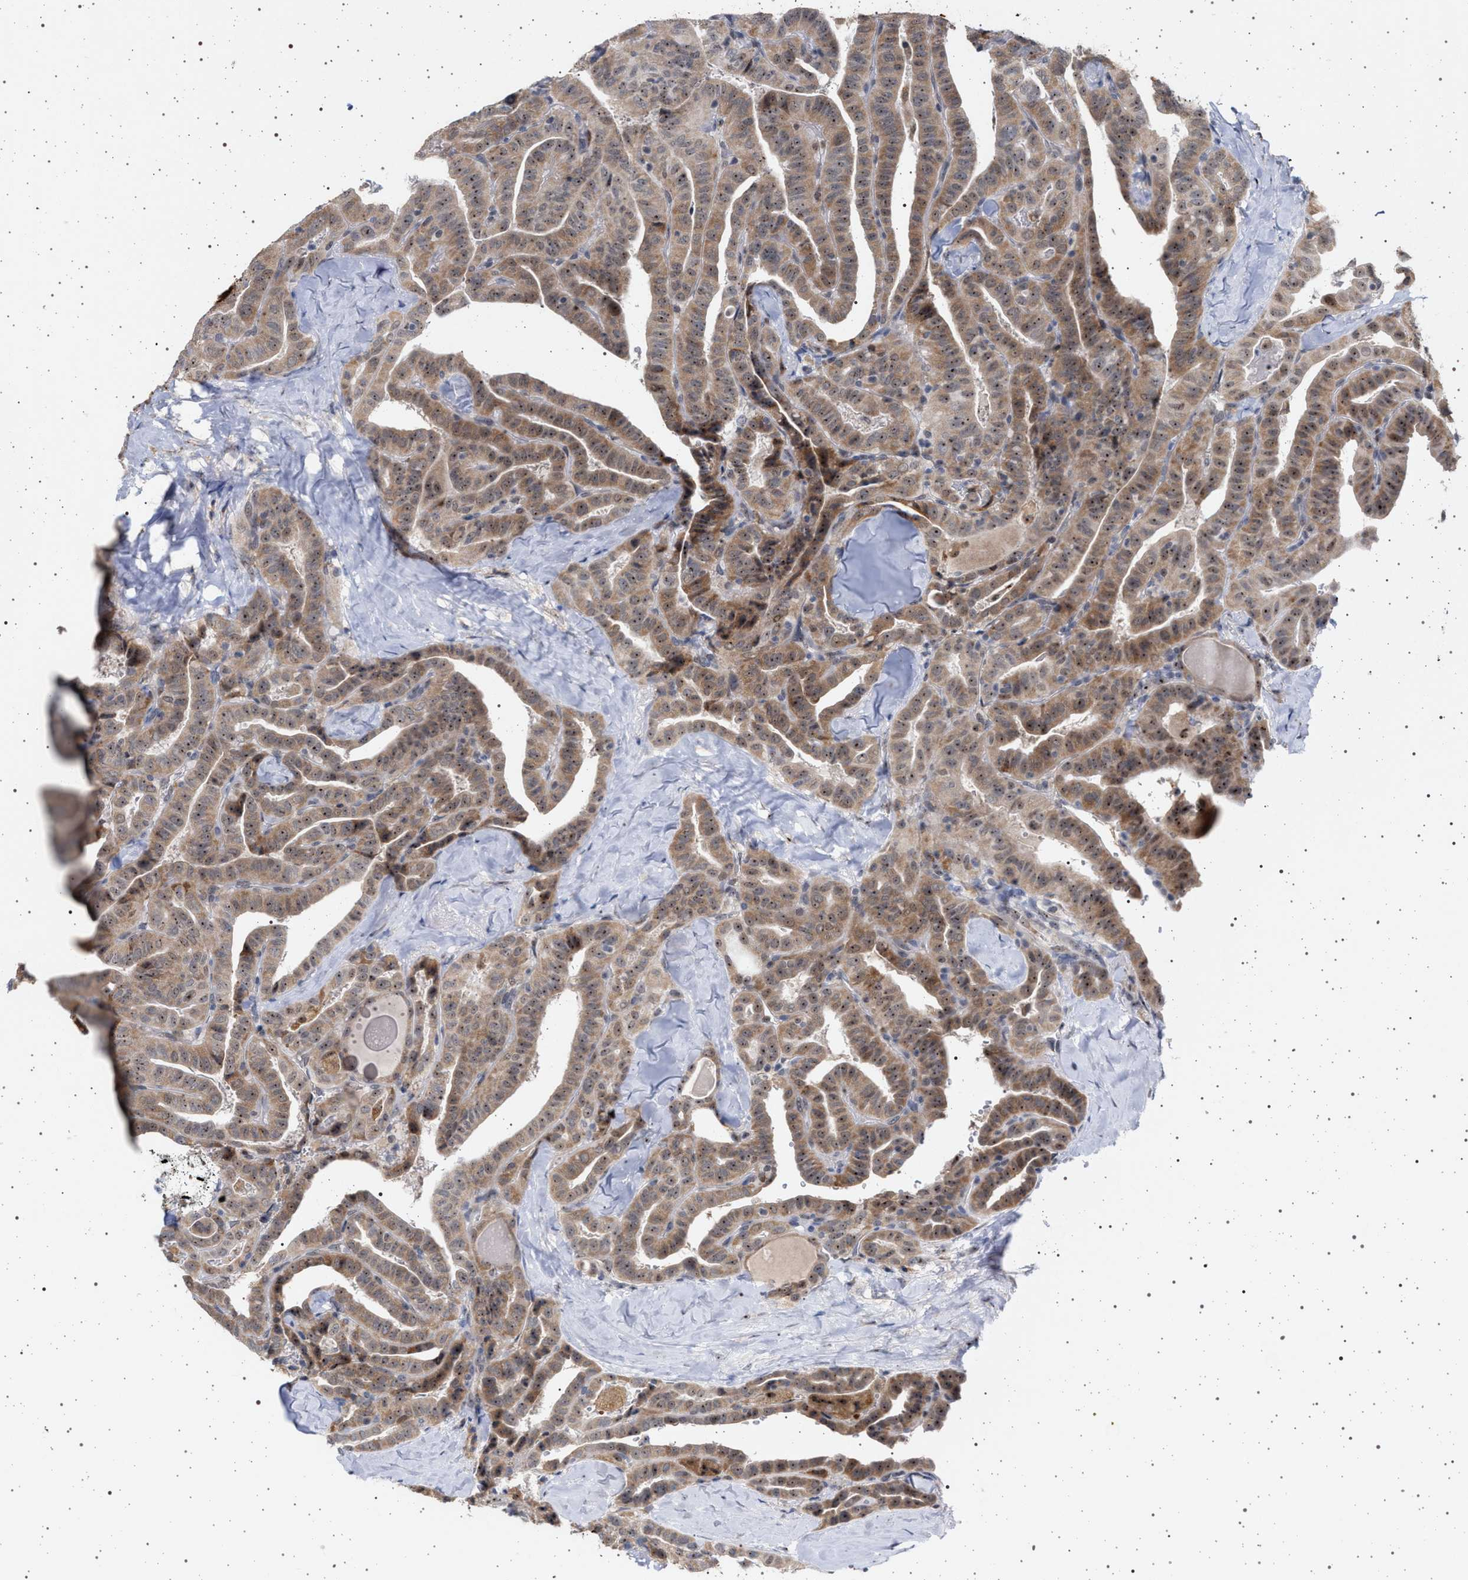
{"staining": {"intensity": "moderate", "quantity": ">75%", "location": "cytoplasmic/membranous,nuclear"}, "tissue": "thyroid cancer", "cell_type": "Tumor cells", "image_type": "cancer", "snomed": [{"axis": "morphology", "description": "Papillary adenocarcinoma, NOS"}, {"axis": "topography", "description": "Thyroid gland"}], "caption": "Thyroid cancer (papillary adenocarcinoma) stained for a protein displays moderate cytoplasmic/membranous and nuclear positivity in tumor cells.", "gene": "ELAC2", "patient": {"sex": "male", "age": 77}}